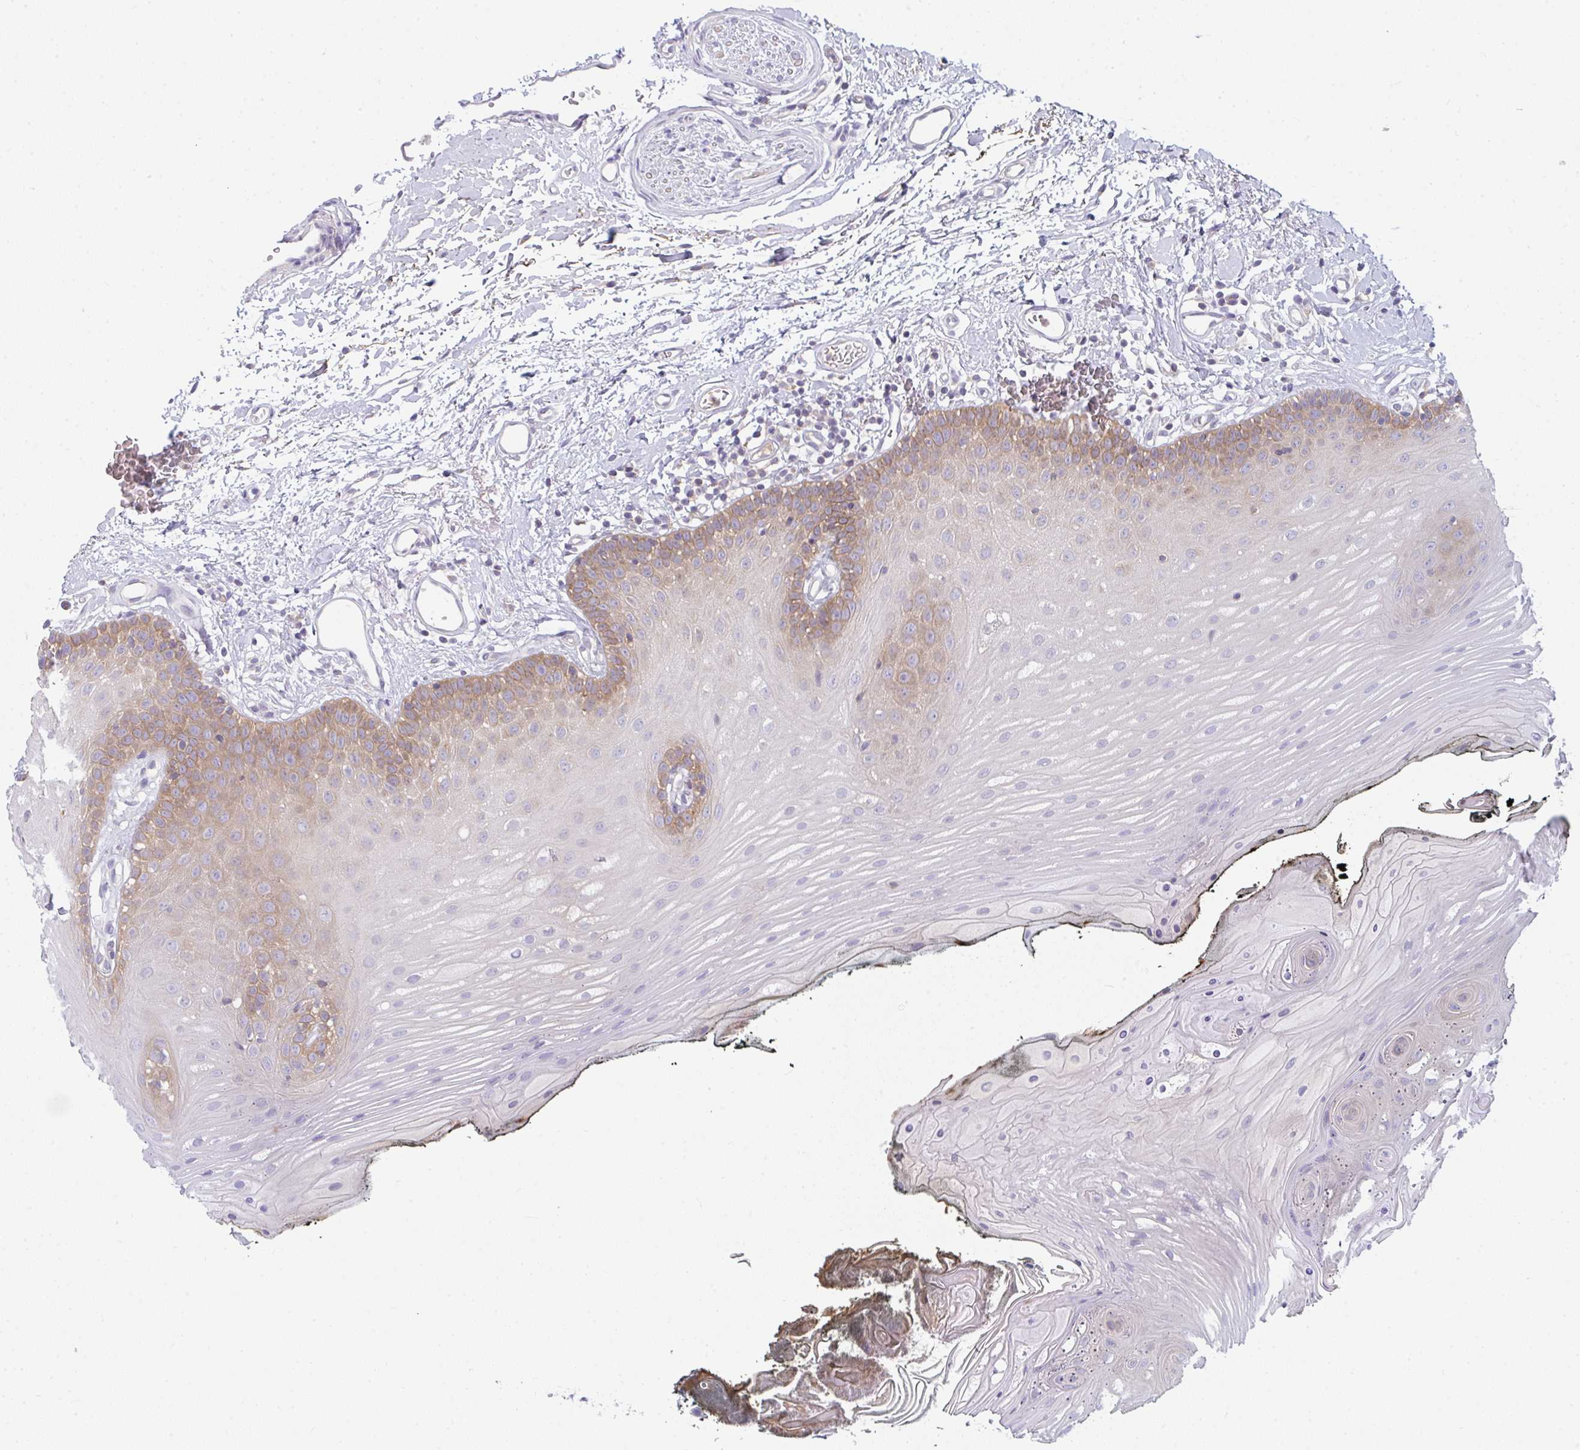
{"staining": {"intensity": "moderate", "quantity": "25%-75%", "location": "cytoplasmic/membranous"}, "tissue": "oral mucosa", "cell_type": "Squamous epithelial cells", "image_type": "normal", "snomed": [{"axis": "morphology", "description": "Normal tissue, NOS"}, {"axis": "morphology", "description": "Squamous cell carcinoma, NOS"}, {"axis": "topography", "description": "Oral tissue"}, {"axis": "topography", "description": "Head-Neck"}], "caption": "The micrograph displays staining of unremarkable oral mucosa, revealing moderate cytoplasmic/membranous protein expression (brown color) within squamous epithelial cells.", "gene": "SLC30A6", "patient": {"sex": "female", "age": 81}}